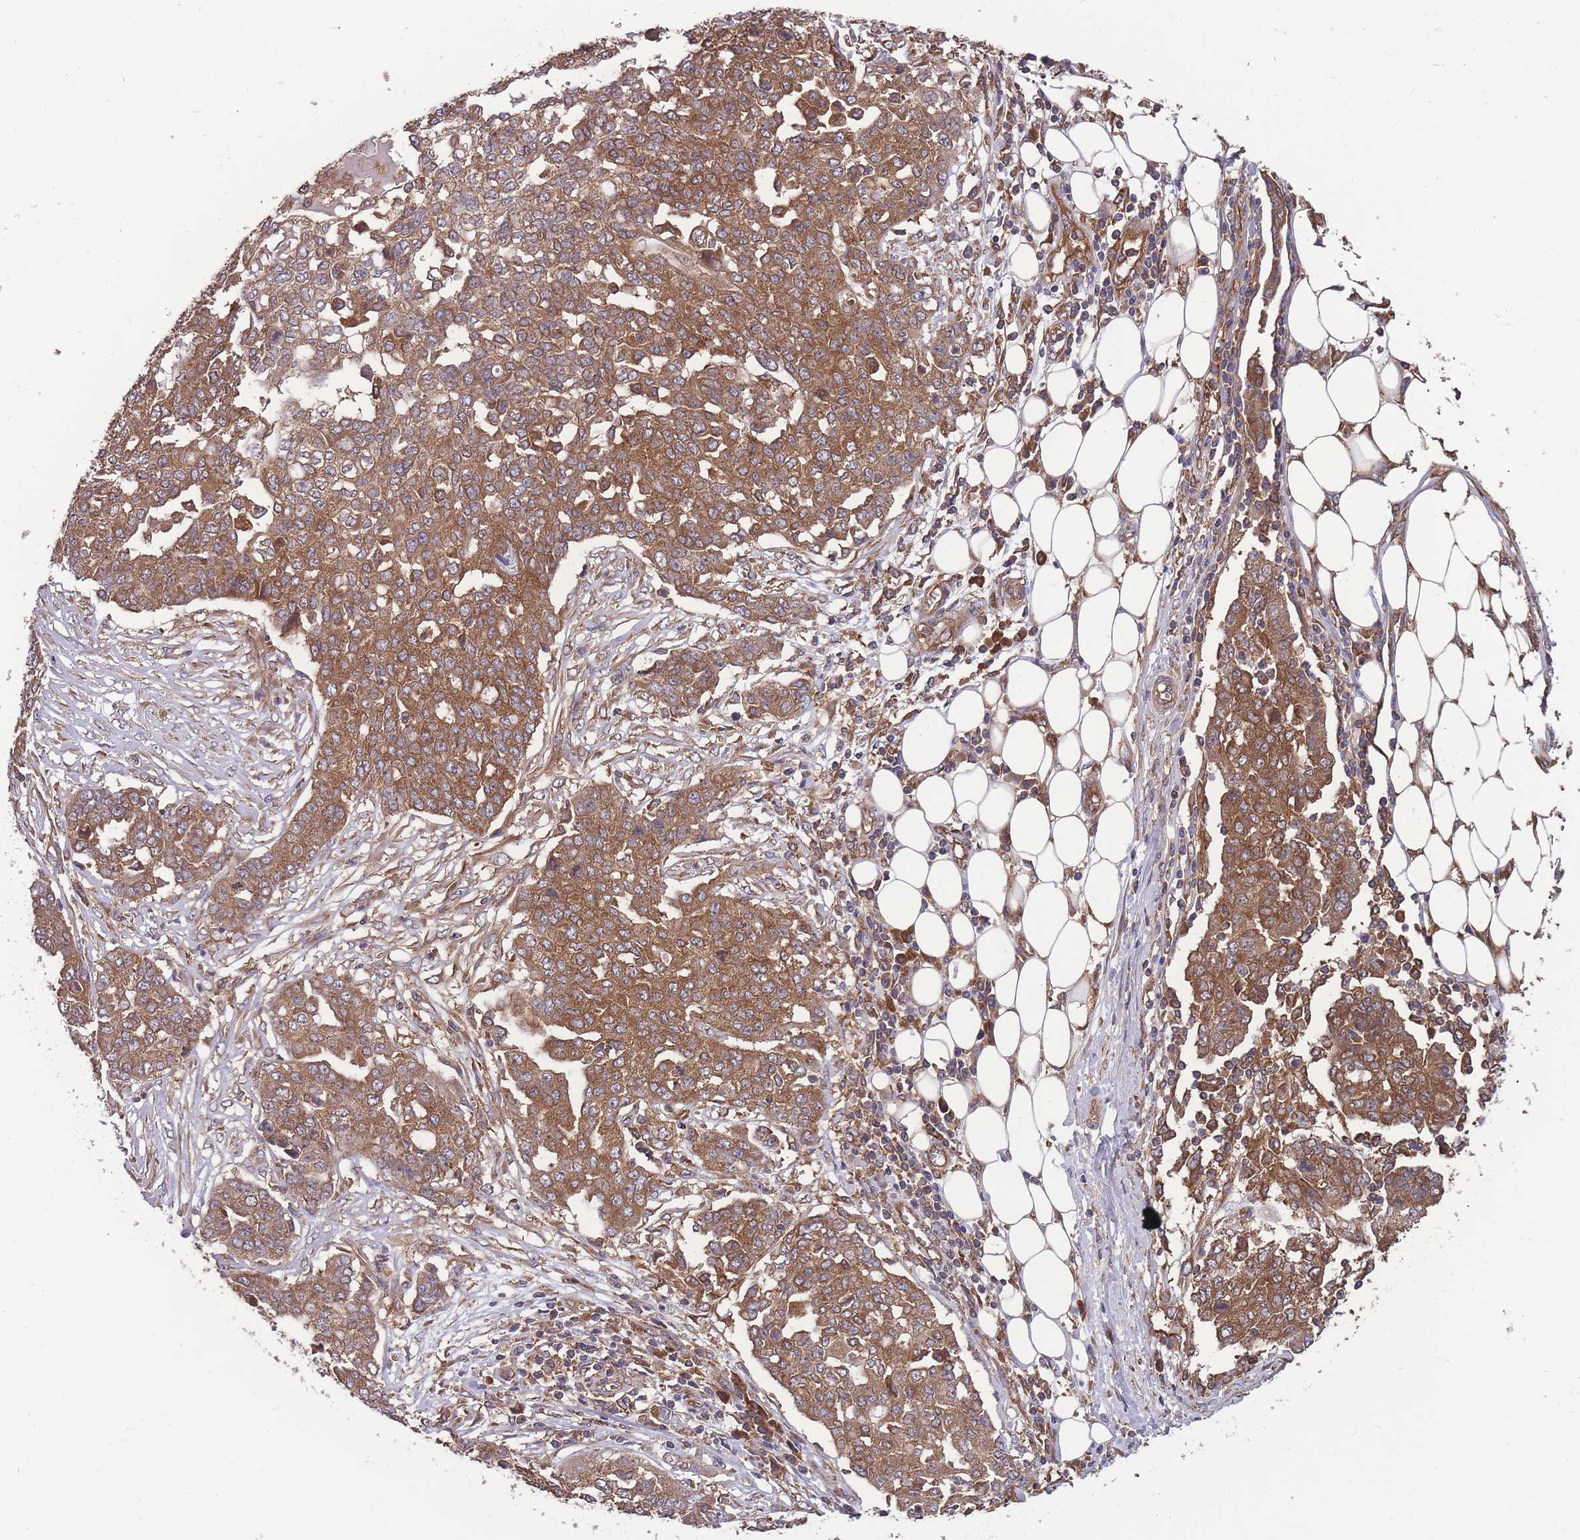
{"staining": {"intensity": "moderate", "quantity": ">75%", "location": "cytoplasmic/membranous"}, "tissue": "ovarian cancer", "cell_type": "Tumor cells", "image_type": "cancer", "snomed": [{"axis": "morphology", "description": "Cystadenocarcinoma, serous, NOS"}, {"axis": "topography", "description": "Soft tissue"}, {"axis": "topography", "description": "Ovary"}], "caption": "An image of ovarian serous cystadenocarcinoma stained for a protein shows moderate cytoplasmic/membranous brown staining in tumor cells.", "gene": "ZPR1", "patient": {"sex": "female", "age": 57}}